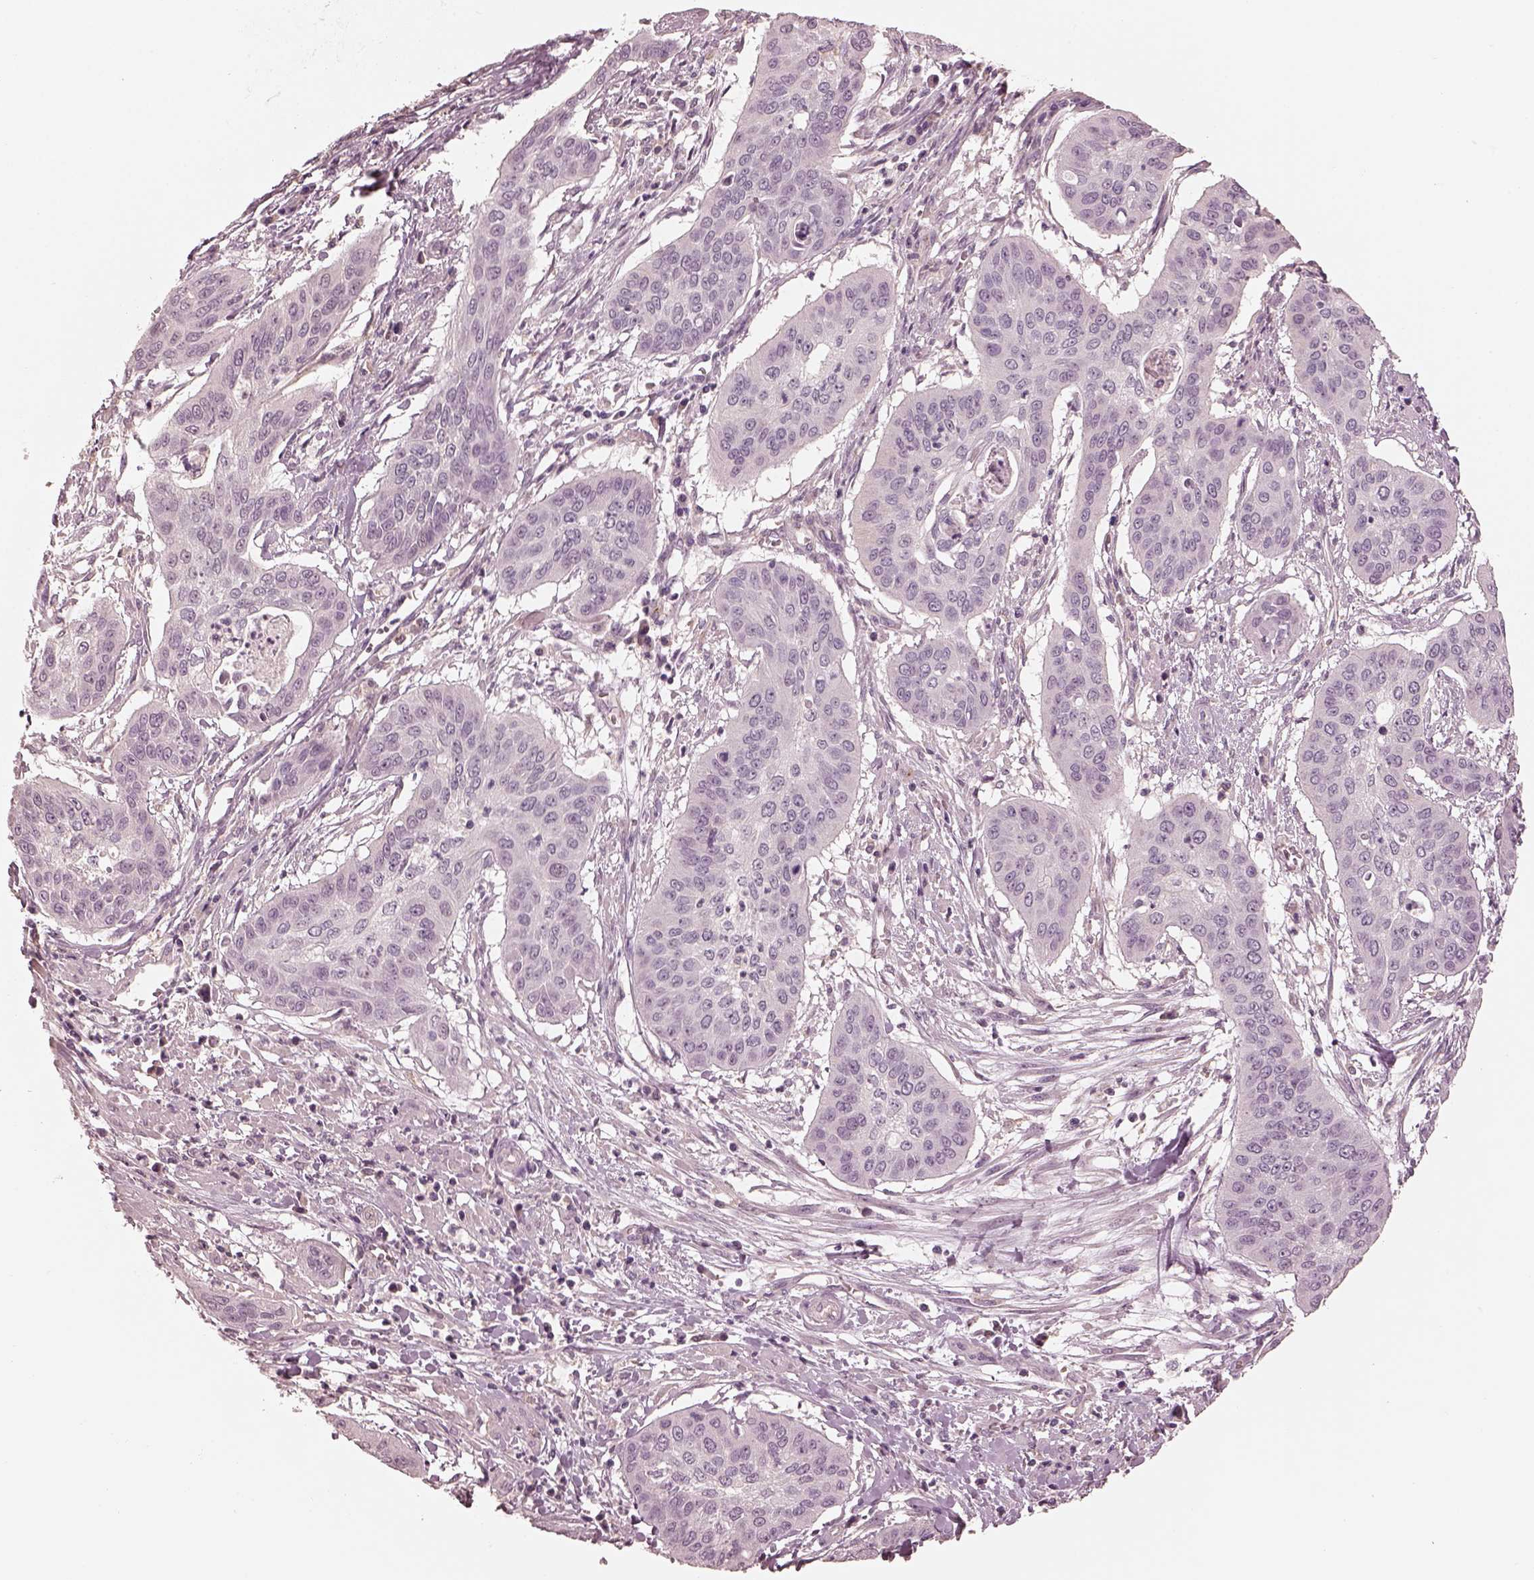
{"staining": {"intensity": "negative", "quantity": "none", "location": "none"}, "tissue": "cervical cancer", "cell_type": "Tumor cells", "image_type": "cancer", "snomed": [{"axis": "morphology", "description": "Squamous cell carcinoma, NOS"}, {"axis": "topography", "description": "Cervix"}], "caption": "Cervical squamous cell carcinoma was stained to show a protein in brown. There is no significant positivity in tumor cells.", "gene": "PRKACG", "patient": {"sex": "female", "age": 39}}